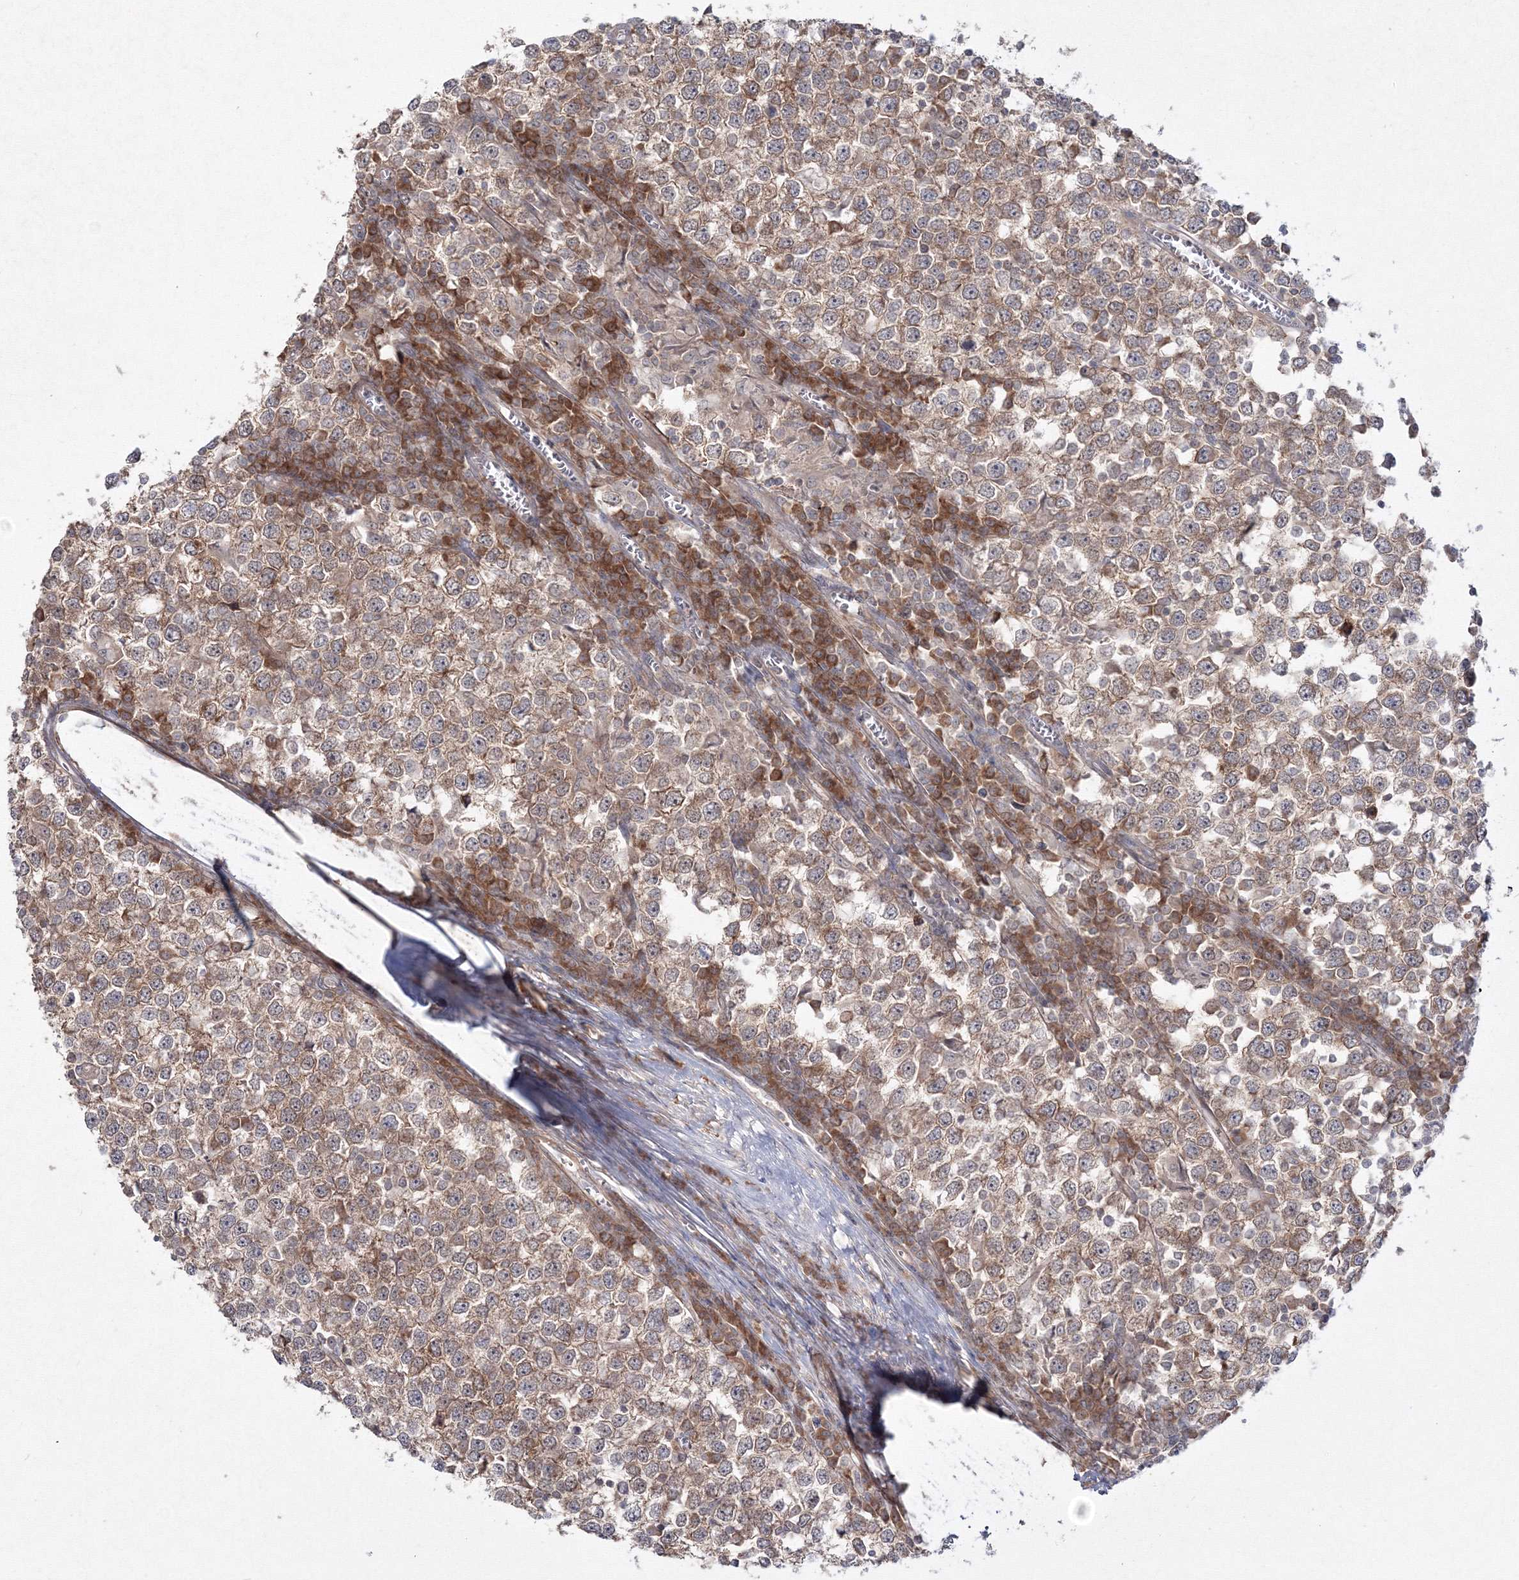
{"staining": {"intensity": "moderate", "quantity": ">75%", "location": "cytoplasmic/membranous"}, "tissue": "testis cancer", "cell_type": "Tumor cells", "image_type": "cancer", "snomed": [{"axis": "morphology", "description": "Seminoma, NOS"}, {"axis": "topography", "description": "Testis"}], "caption": "This photomicrograph demonstrates testis cancer stained with immunohistochemistry to label a protein in brown. The cytoplasmic/membranous of tumor cells show moderate positivity for the protein. Nuclei are counter-stained blue.", "gene": "IPMK", "patient": {"sex": "male", "age": 65}}